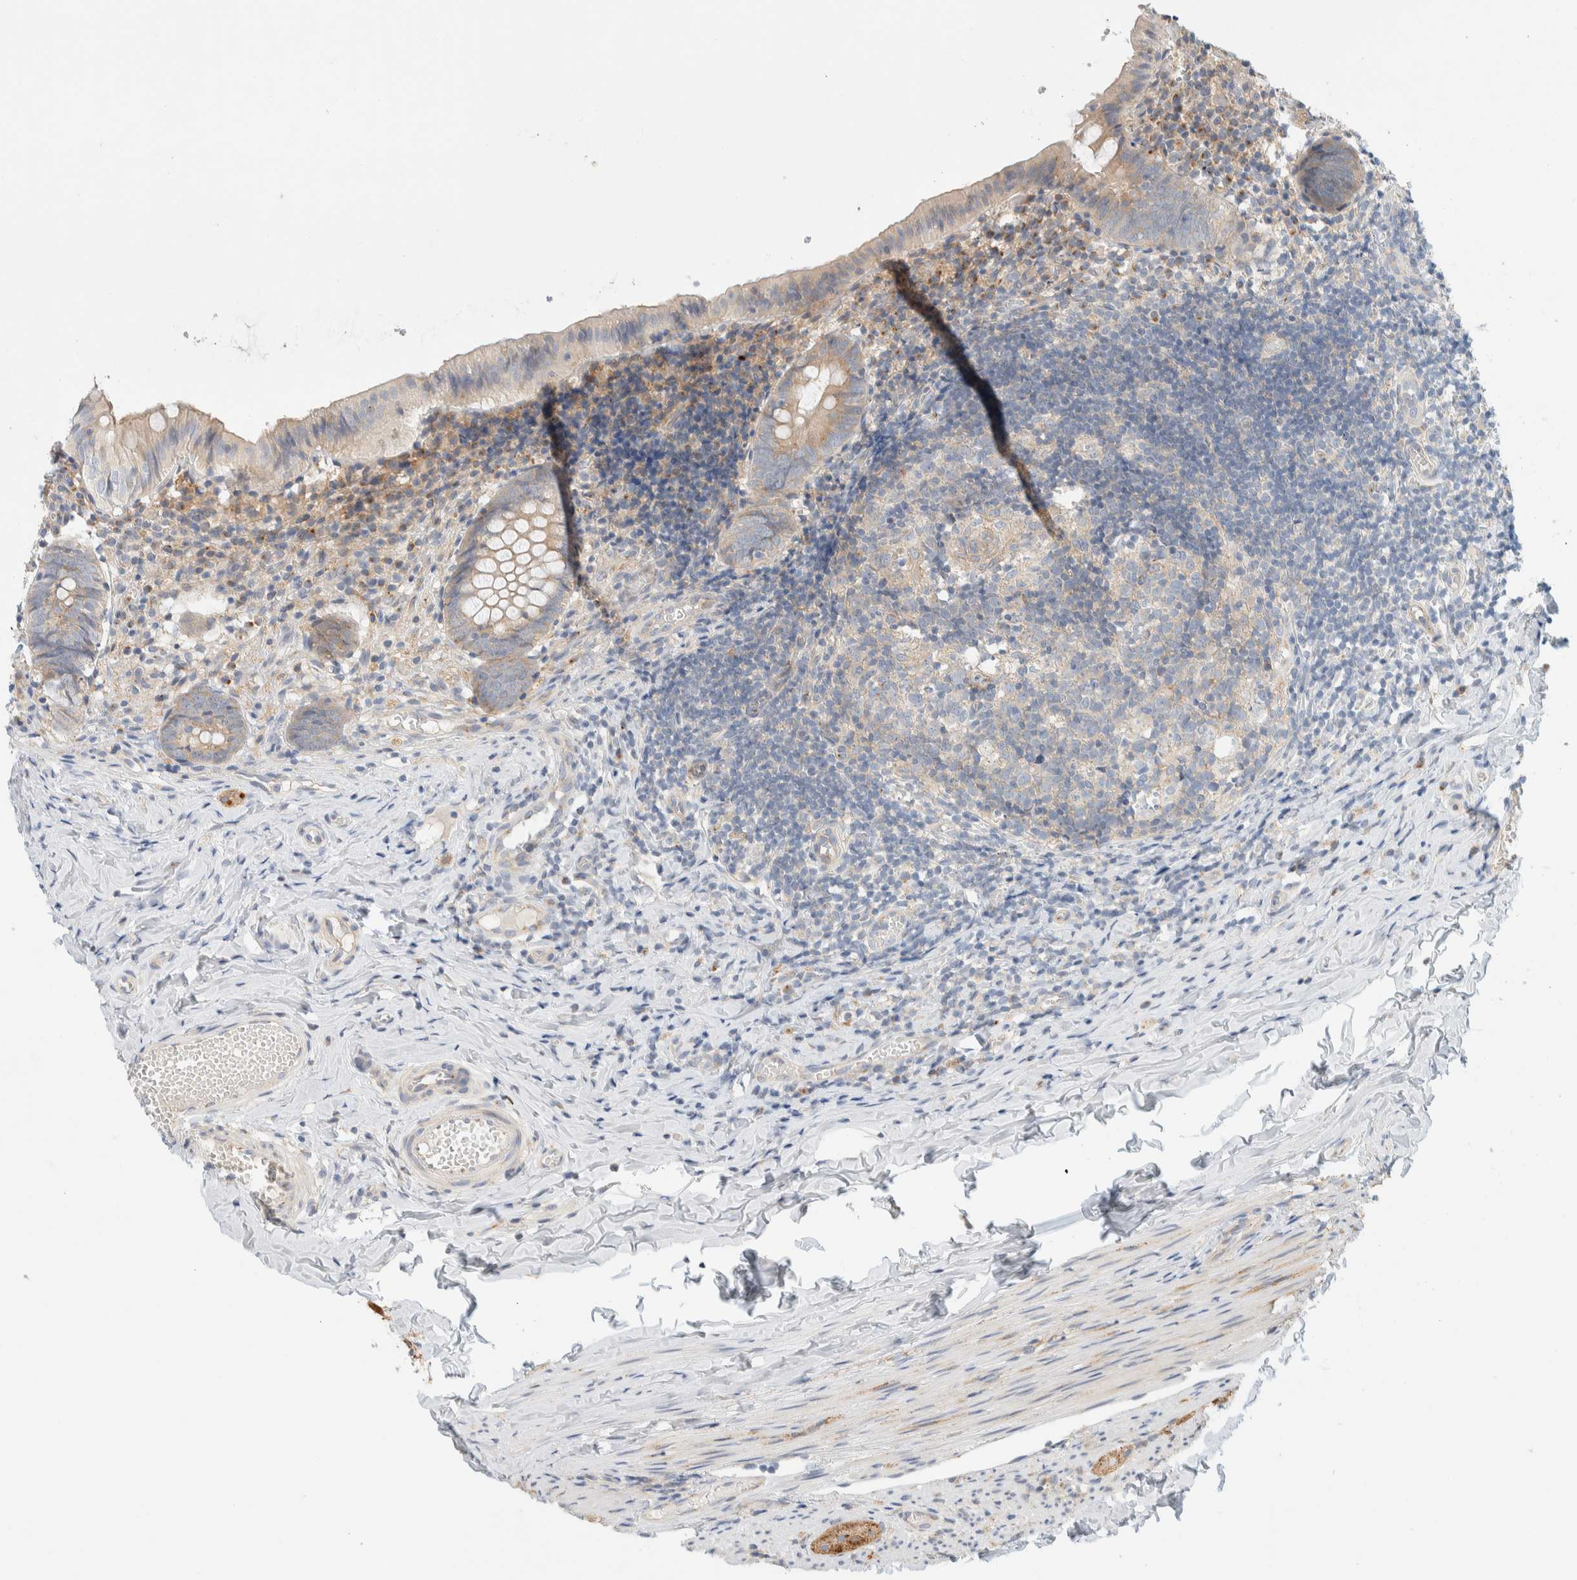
{"staining": {"intensity": "weak", "quantity": ">75%", "location": "cytoplasmic/membranous"}, "tissue": "appendix", "cell_type": "Glandular cells", "image_type": "normal", "snomed": [{"axis": "morphology", "description": "Normal tissue, NOS"}, {"axis": "topography", "description": "Appendix"}], "caption": "A high-resolution micrograph shows immunohistochemistry (IHC) staining of normal appendix, which exhibits weak cytoplasmic/membranous staining in approximately >75% of glandular cells.", "gene": "TMEM184B", "patient": {"sex": "male", "age": 8}}